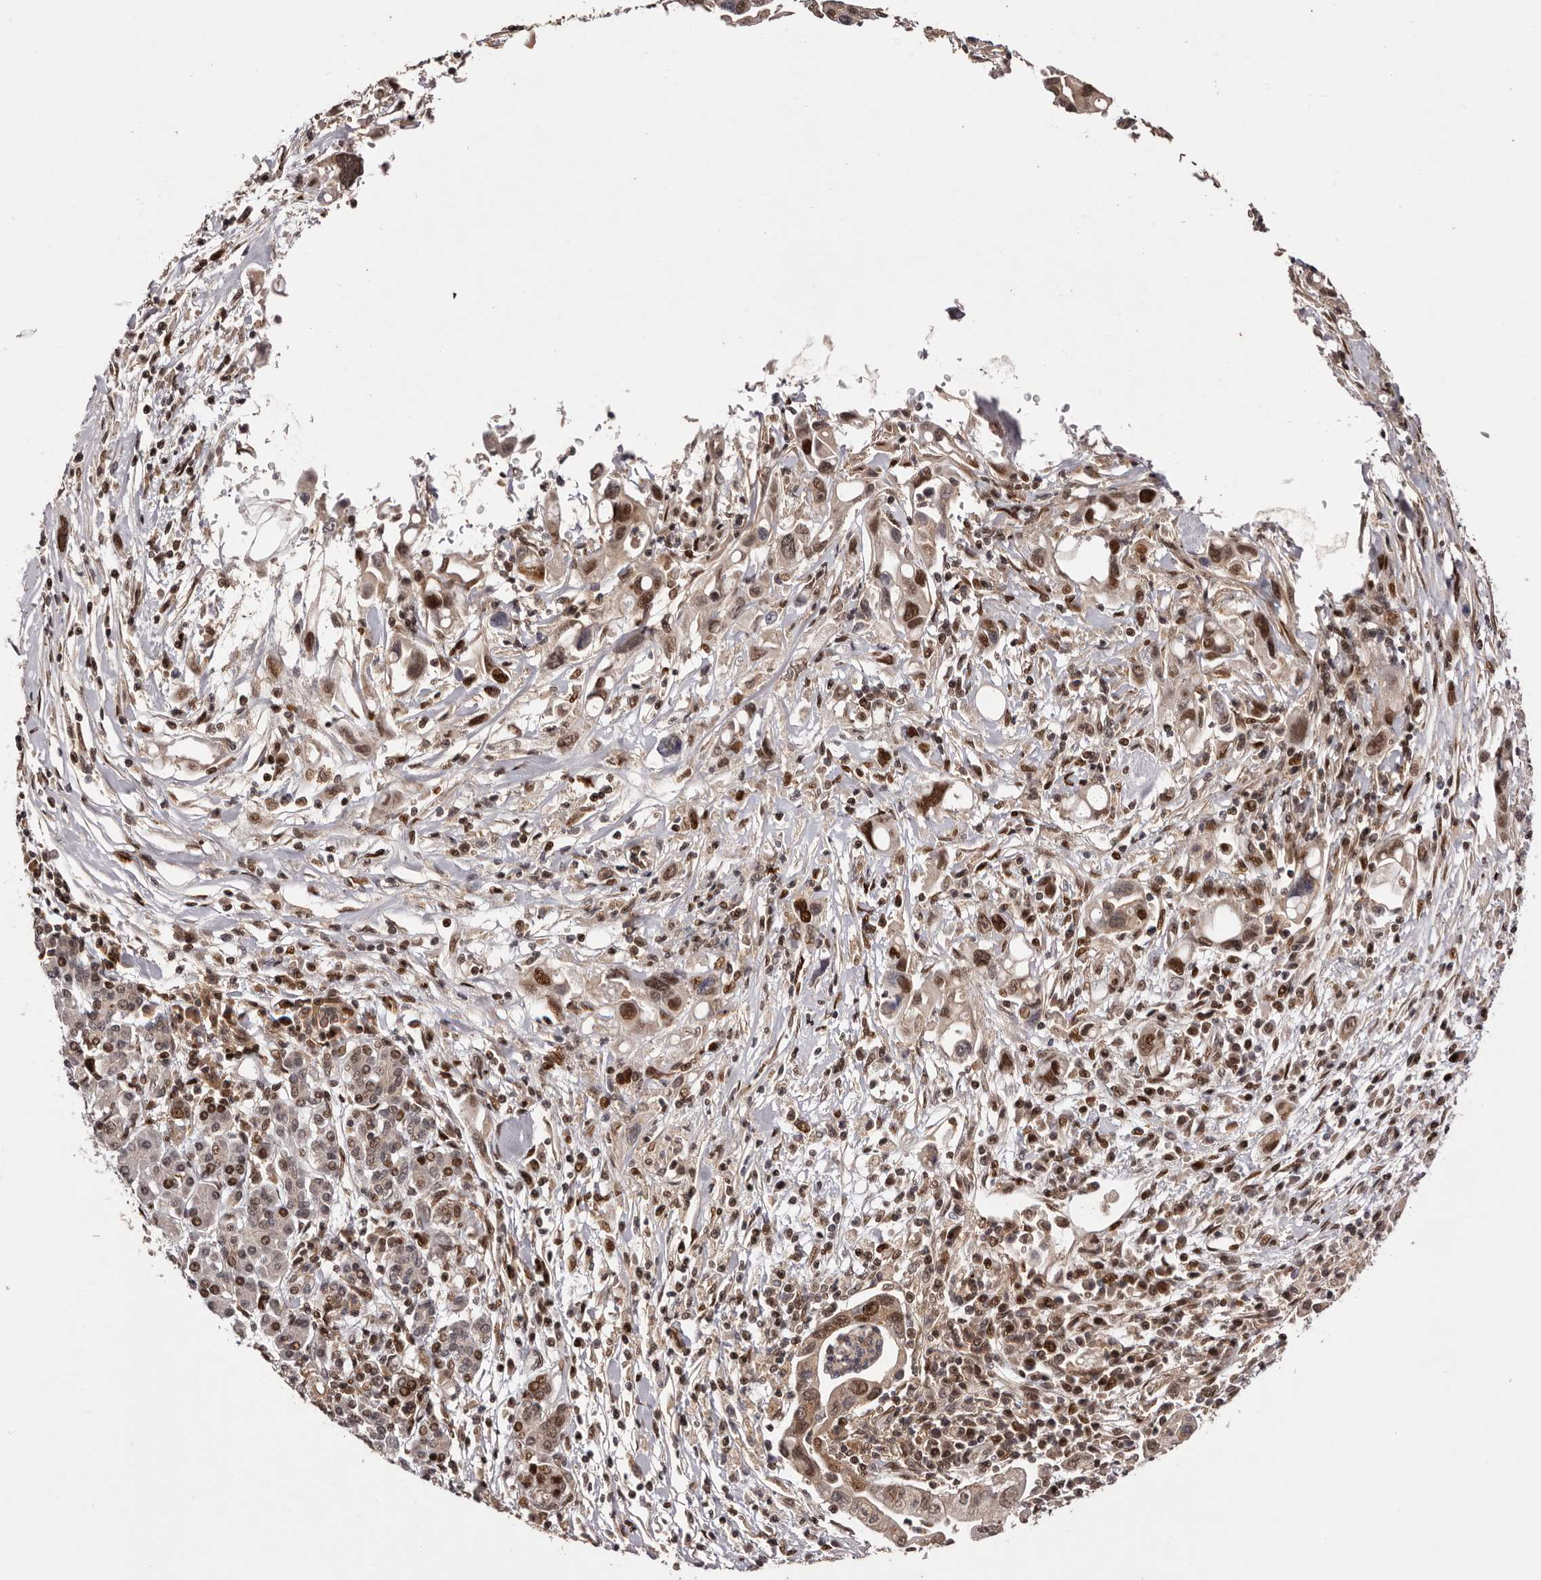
{"staining": {"intensity": "moderate", "quantity": ">75%", "location": "nuclear"}, "tissue": "pancreatic cancer", "cell_type": "Tumor cells", "image_type": "cancer", "snomed": [{"axis": "morphology", "description": "Adenocarcinoma, NOS"}, {"axis": "topography", "description": "Pancreas"}], "caption": "Immunohistochemistry (IHC) photomicrograph of human pancreatic adenocarcinoma stained for a protein (brown), which reveals medium levels of moderate nuclear staining in approximately >75% of tumor cells.", "gene": "FBXO5", "patient": {"sex": "female", "age": 57}}